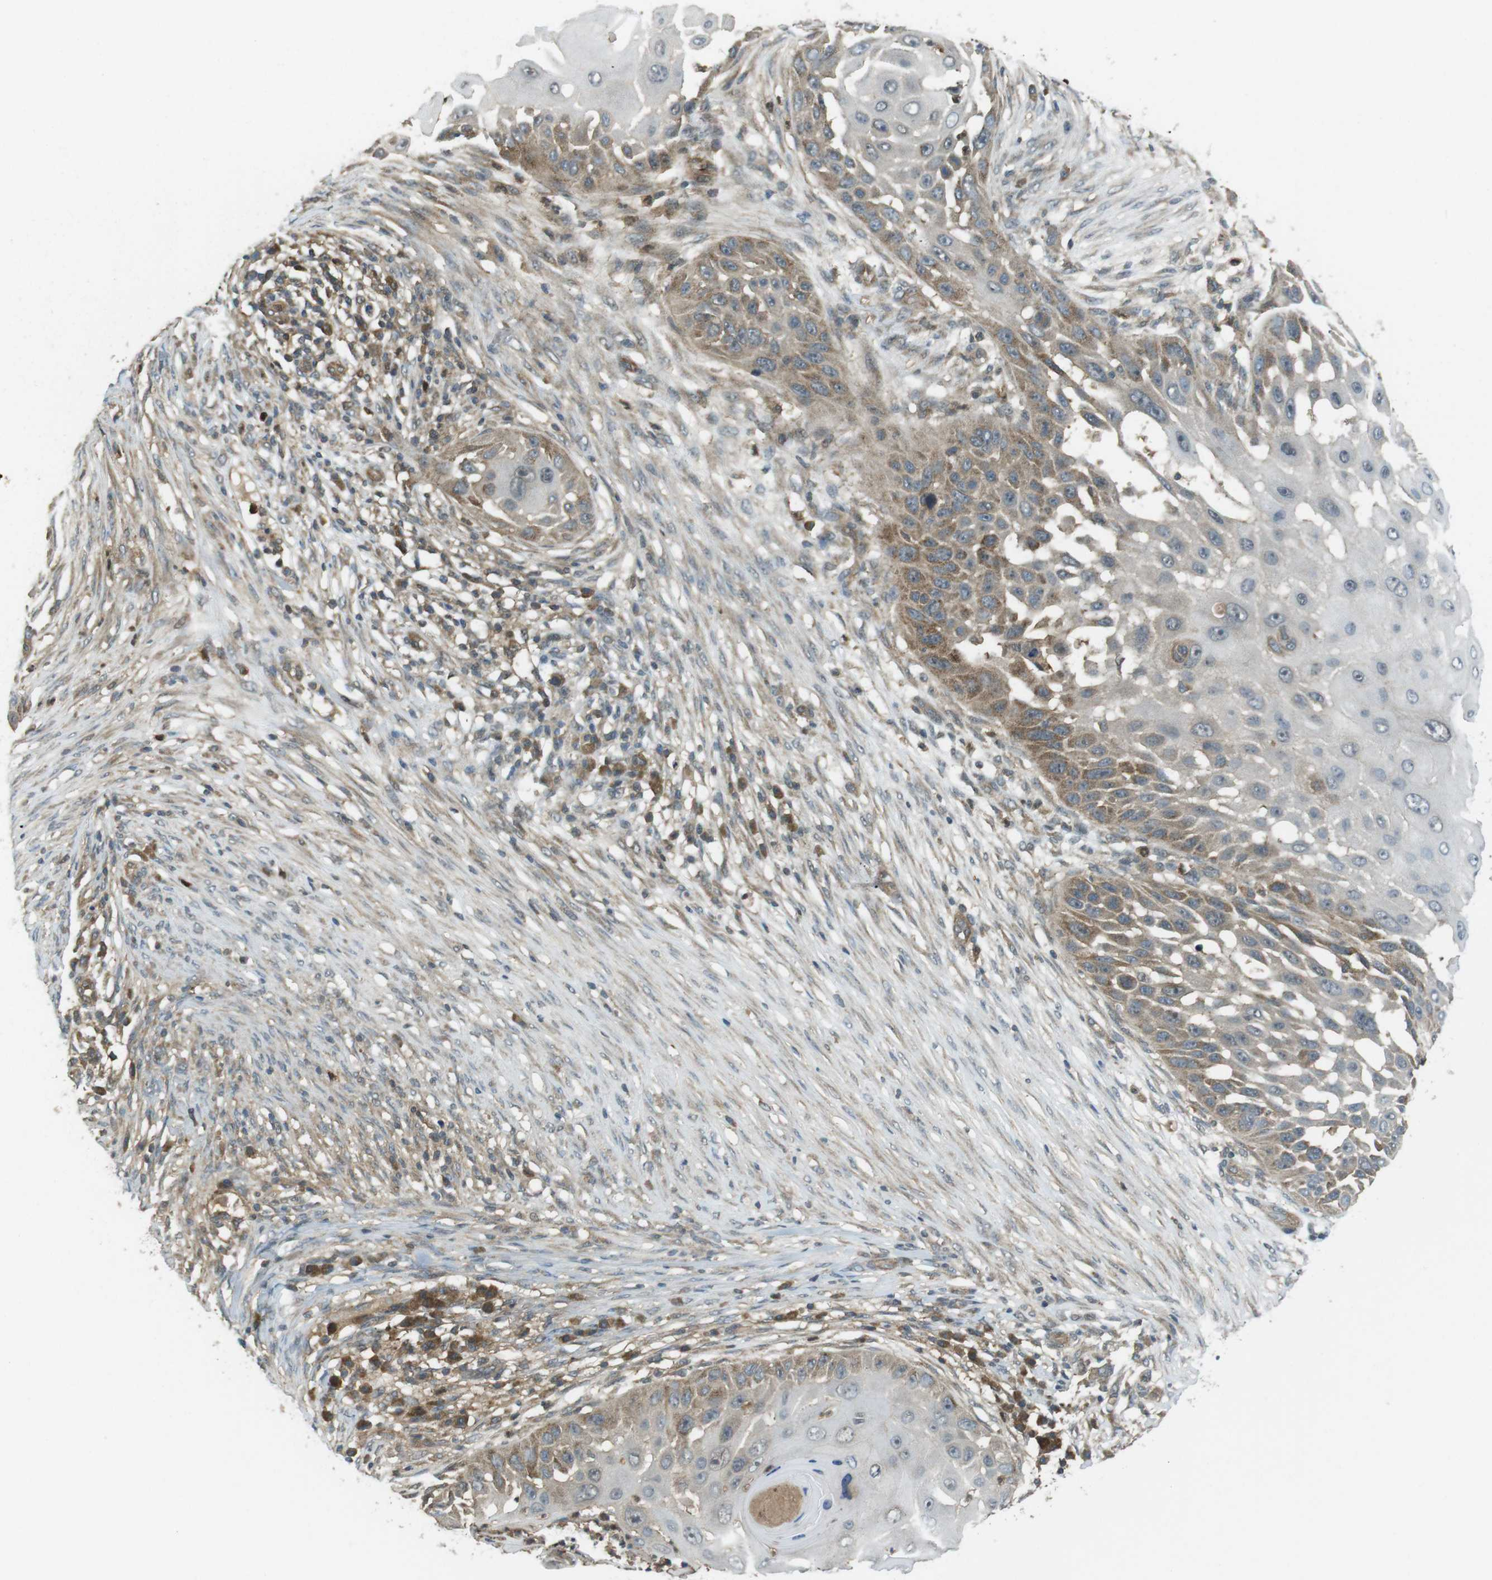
{"staining": {"intensity": "moderate", "quantity": "25%-75%", "location": "cytoplasmic/membranous"}, "tissue": "skin cancer", "cell_type": "Tumor cells", "image_type": "cancer", "snomed": [{"axis": "morphology", "description": "Squamous cell carcinoma, NOS"}, {"axis": "topography", "description": "Skin"}], "caption": "Immunohistochemistry (DAB) staining of human skin cancer displays moderate cytoplasmic/membranous protein positivity in approximately 25%-75% of tumor cells.", "gene": "LRRC3B", "patient": {"sex": "female", "age": 44}}